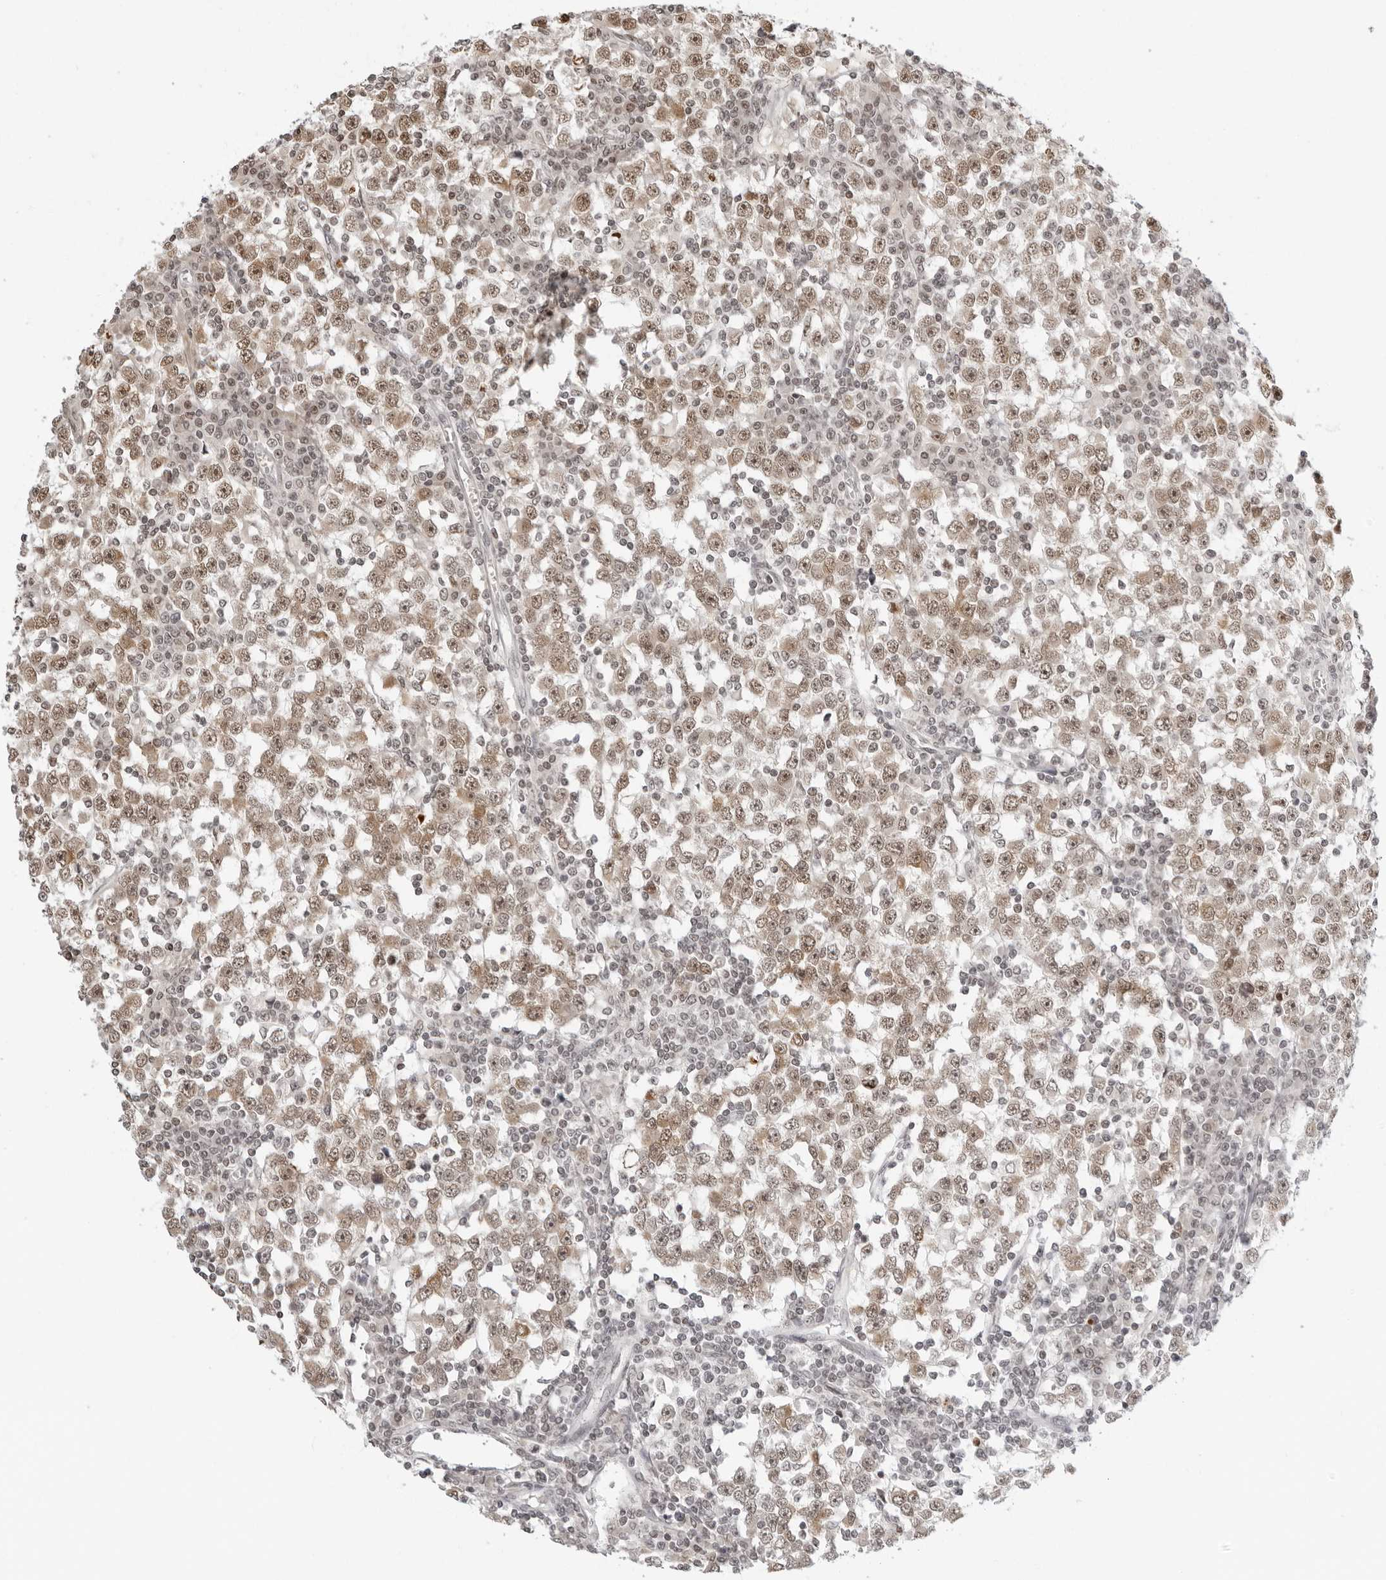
{"staining": {"intensity": "moderate", "quantity": ">75%", "location": "cytoplasmic/membranous,nuclear"}, "tissue": "testis cancer", "cell_type": "Tumor cells", "image_type": "cancer", "snomed": [{"axis": "morphology", "description": "Seminoma, NOS"}, {"axis": "topography", "description": "Testis"}], "caption": "Seminoma (testis) tissue displays moderate cytoplasmic/membranous and nuclear positivity in about >75% of tumor cells, visualized by immunohistochemistry.", "gene": "MSH6", "patient": {"sex": "male", "age": 65}}